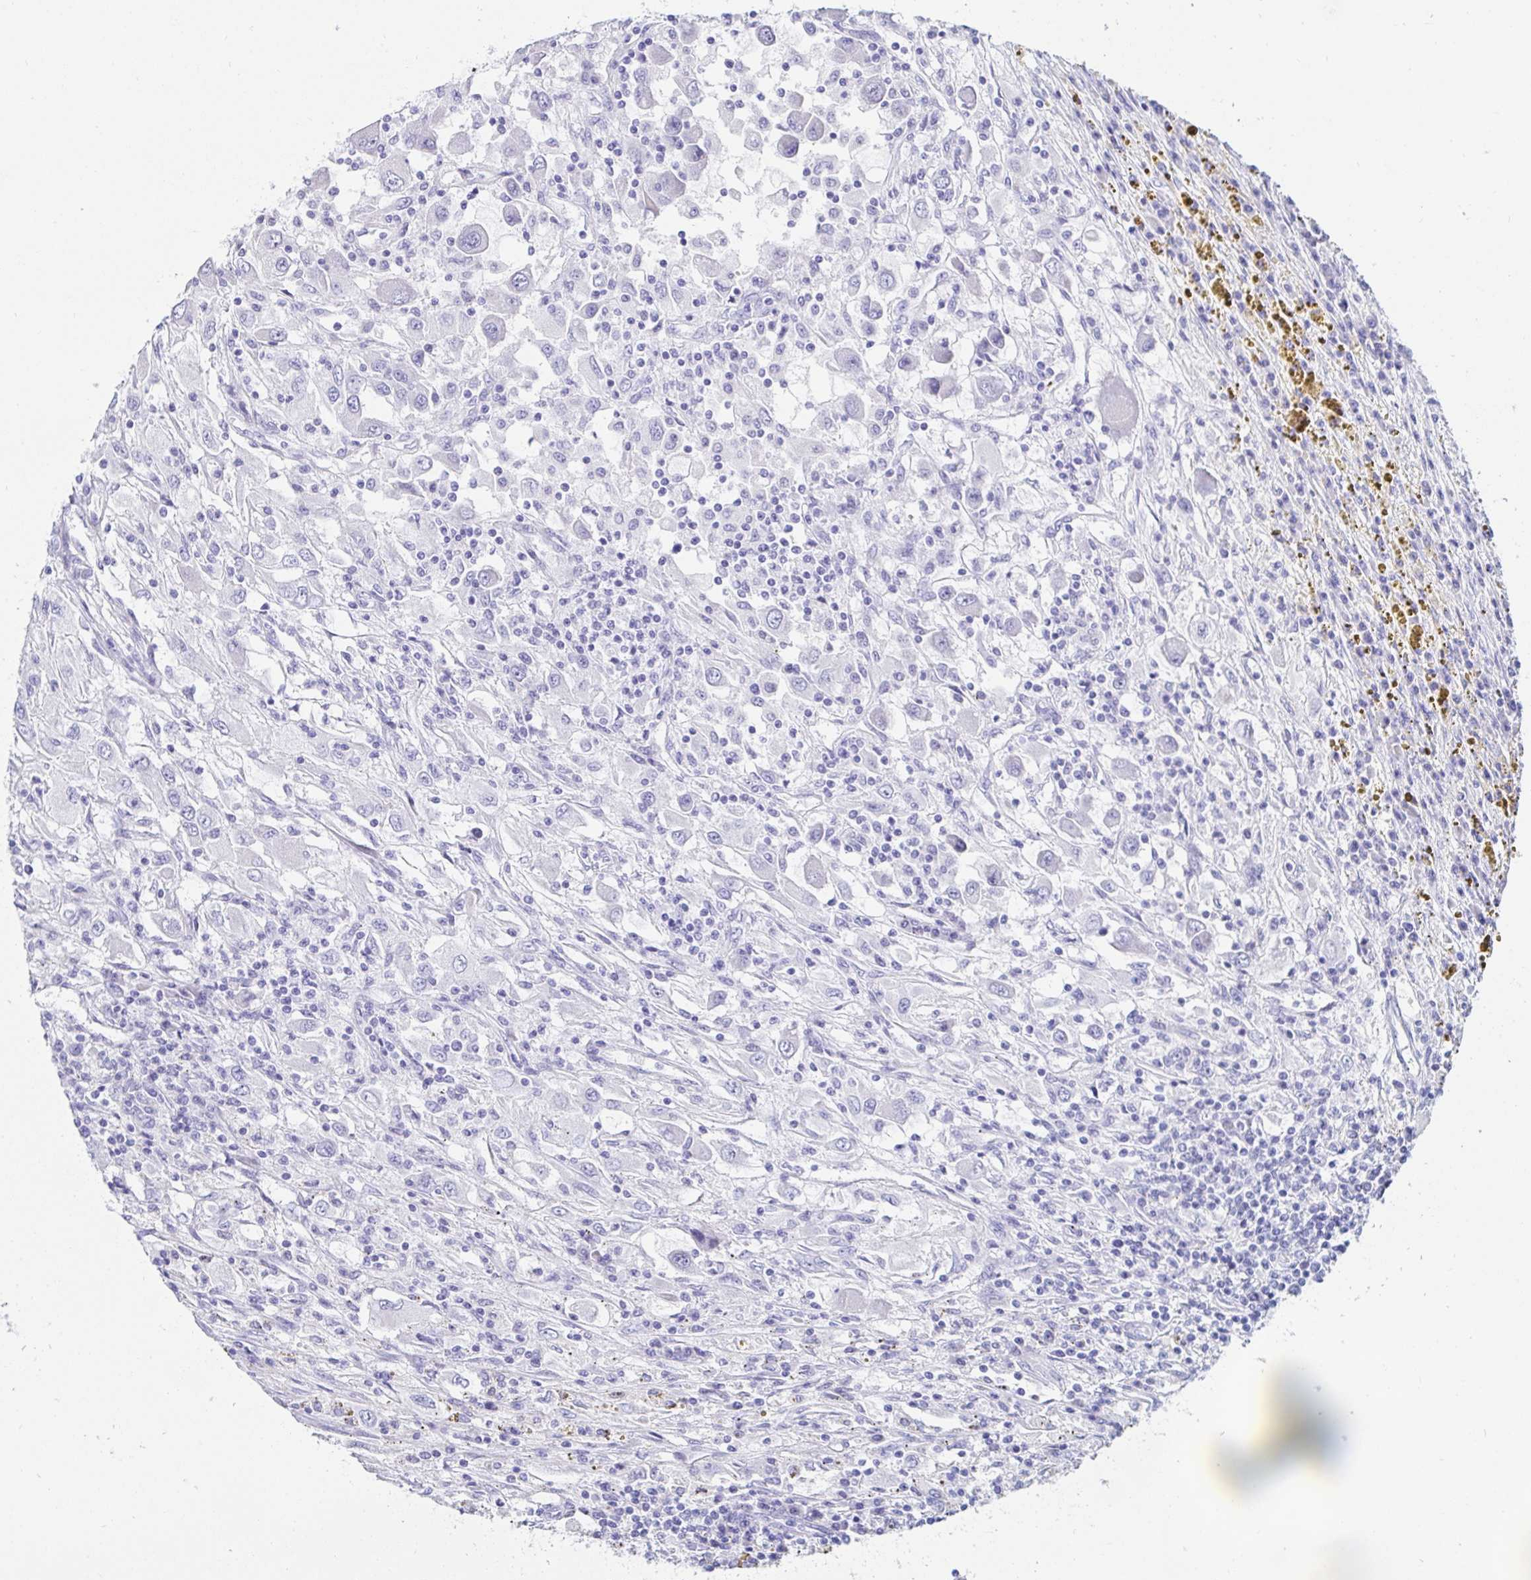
{"staining": {"intensity": "negative", "quantity": "none", "location": "none"}, "tissue": "renal cancer", "cell_type": "Tumor cells", "image_type": "cancer", "snomed": [{"axis": "morphology", "description": "Adenocarcinoma, NOS"}, {"axis": "topography", "description": "Kidney"}], "caption": "Immunohistochemical staining of human renal cancer (adenocarcinoma) shows no significant expression in tumor cells.", "gene": "C4orf17", "patient": {"sex": "female", "age": 67}}